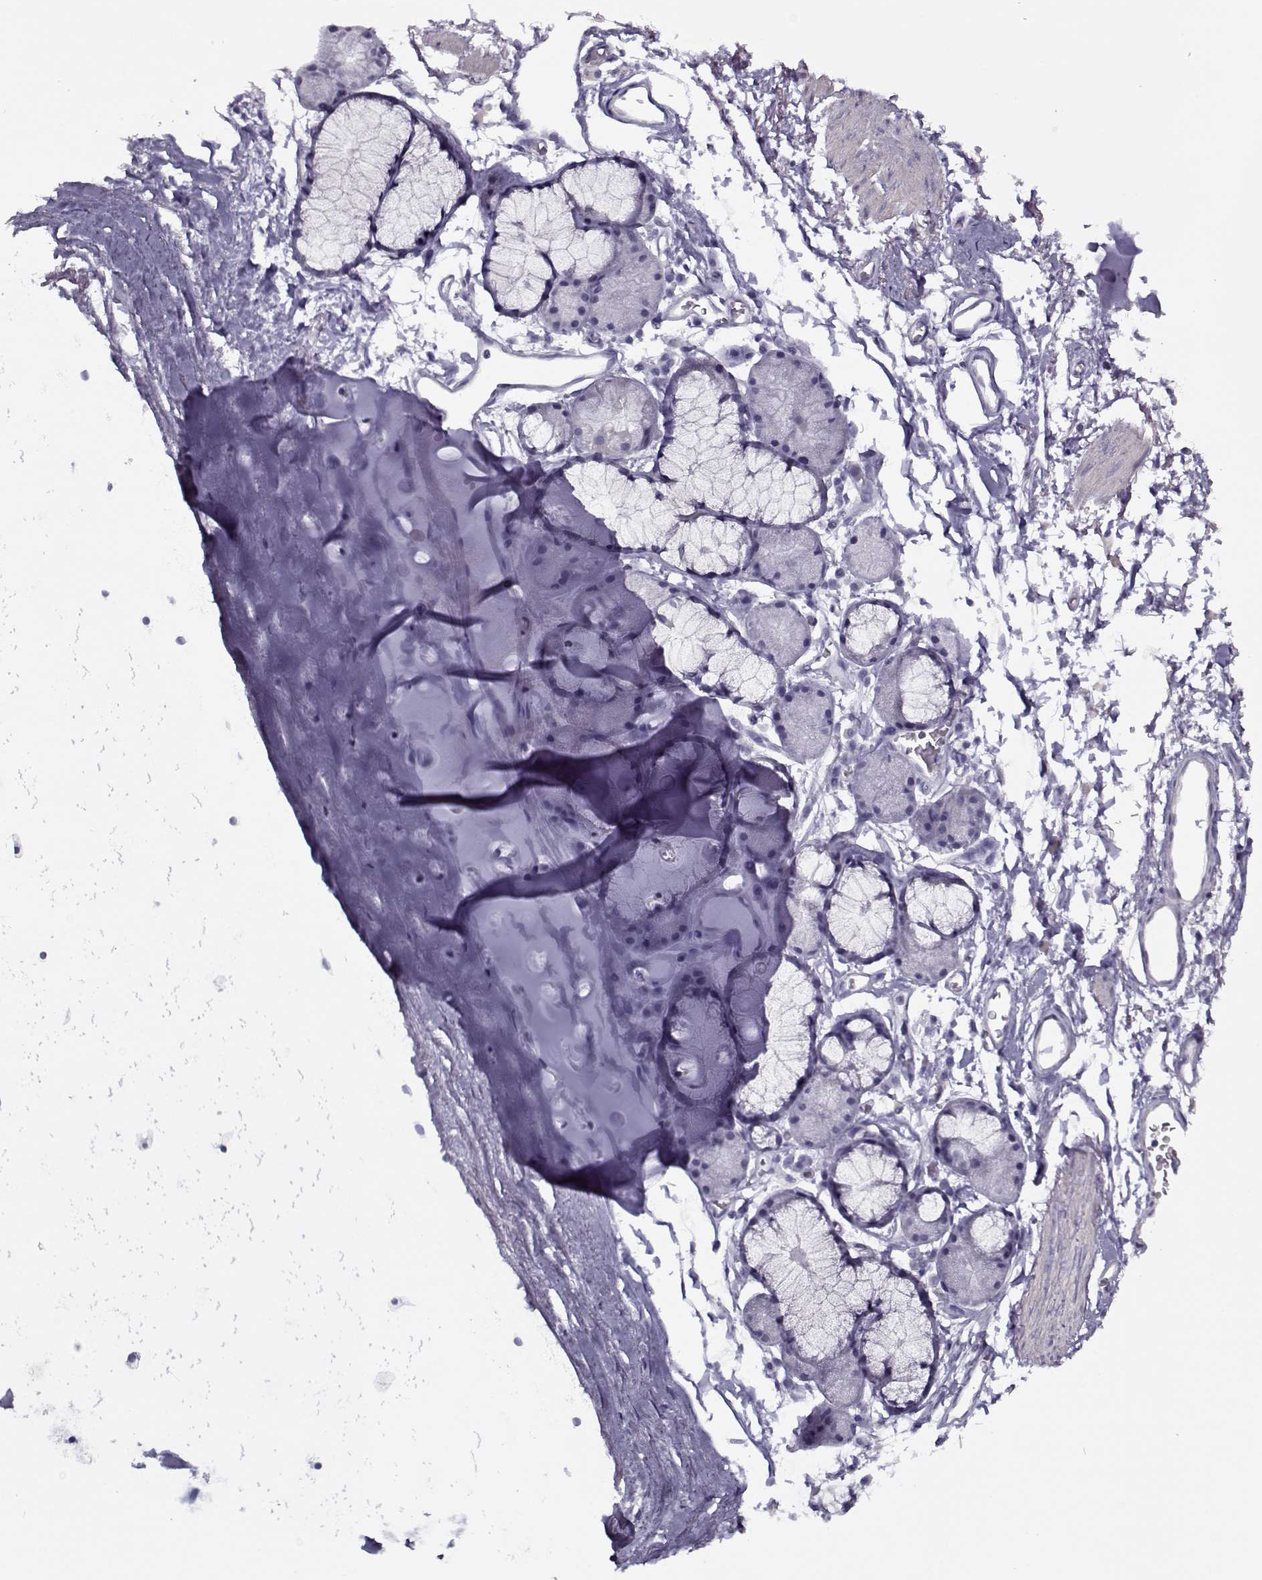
{"staining": {"intensity": "negative", "quantity": "none", "location": "none"}, "tissue": "soft tissue", "cell_type": "Chondrocytes", "image_type": "normal", "snomed": [{"axis": "morphology", "description": "Normal tissue, NOS"}, {"axis": "topography", "description": "Cartilage tissue"}, {"axis": "topography", "description": "Bronchus"}], "caption": "Chondrocytes show no significant positivity in unremarkable soft tissue.", "gene": "CIBAR1", "patient": {"sex": "female", "age": 79}}